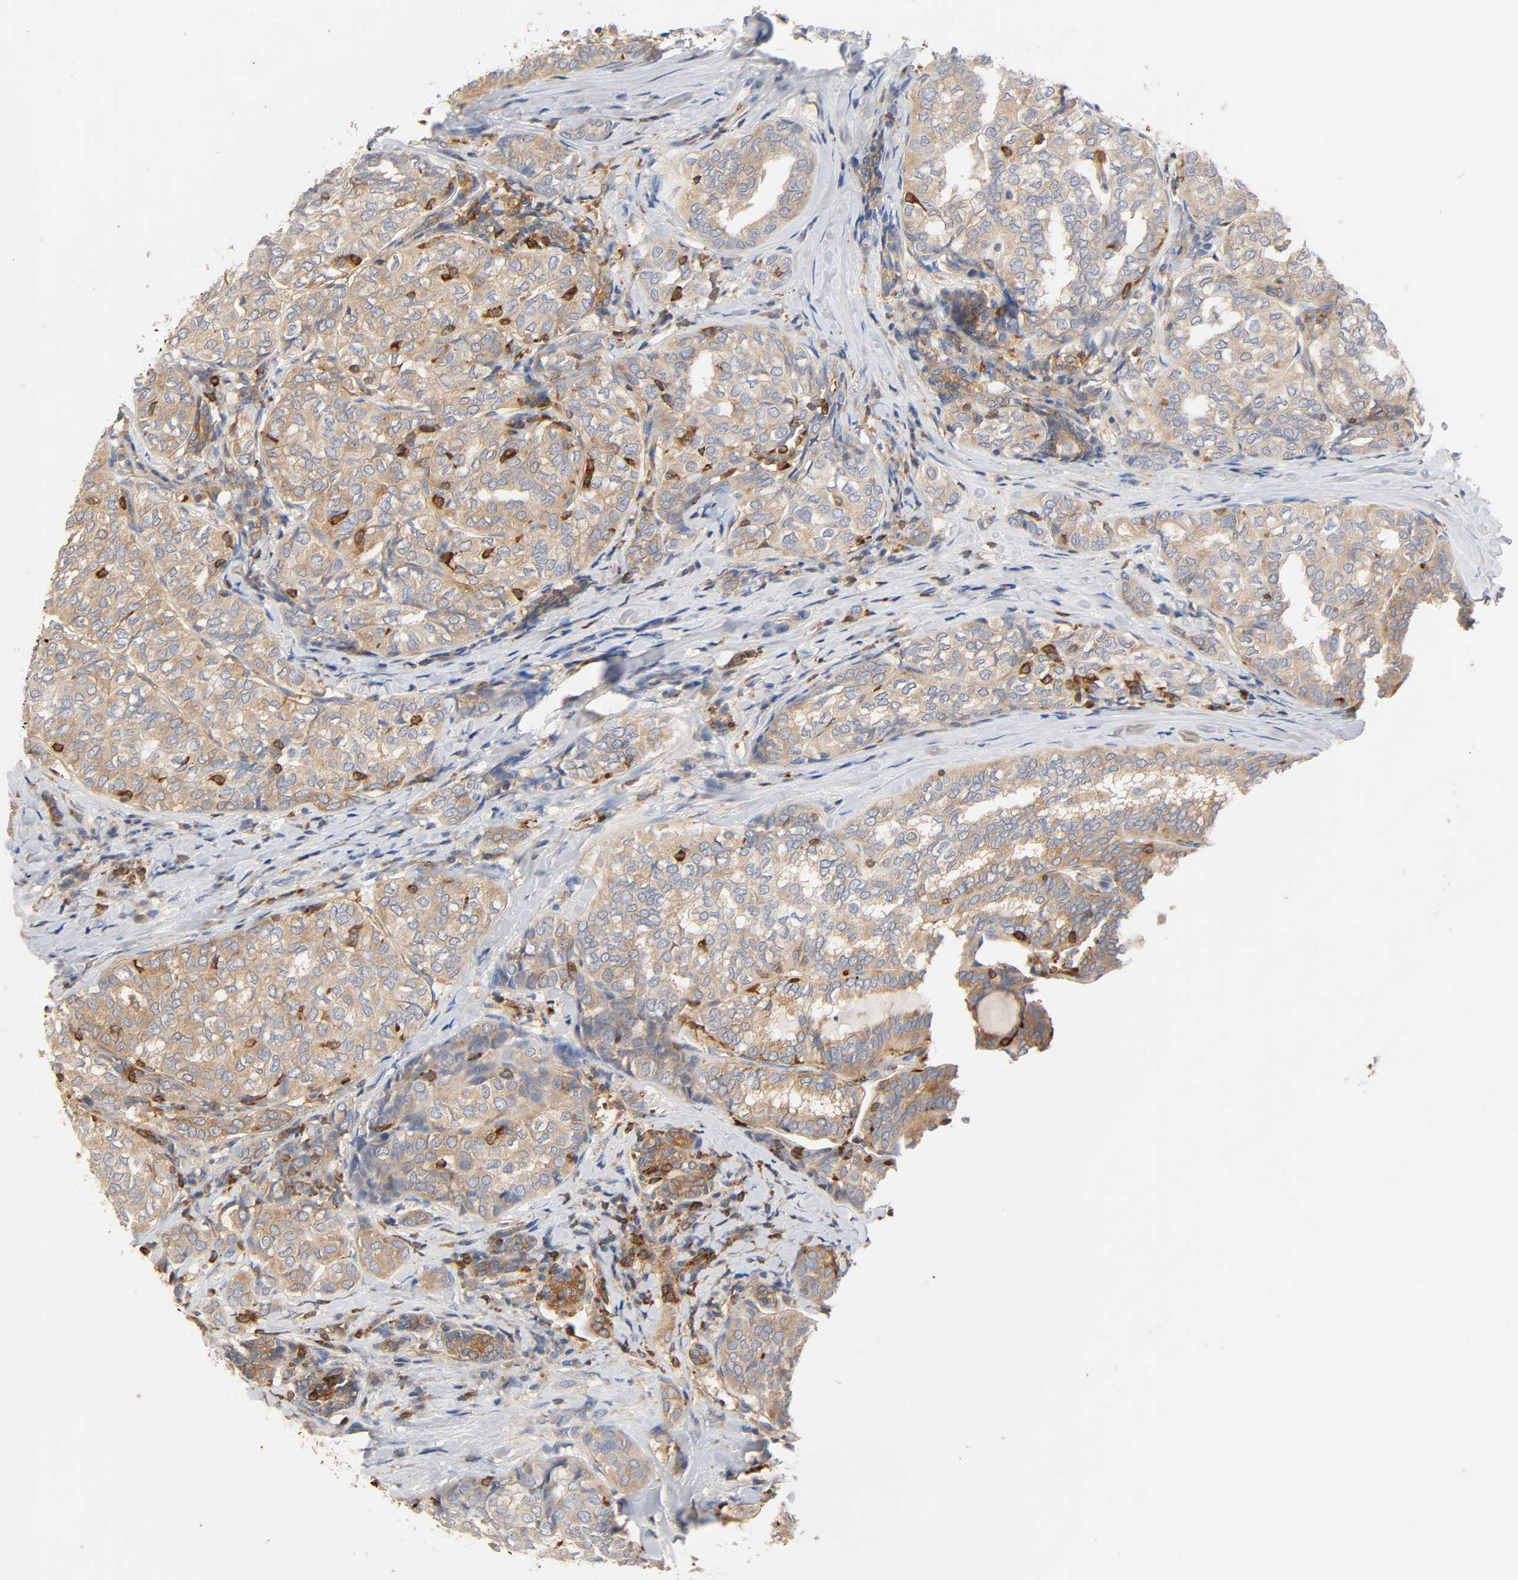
{"staining": {"intensity": "moderate", "quantity": ">75%", "location": "cytoplasmic/membranous"}, "tissue": "thyroid cancer", "cell_type": "Tumor cells", "image_type": "cancer", "snomed": [{"axis": "morphology", "description": "Papillary adenocarcinoma, NOS"}, {"axis": "topography", "description": "Thyroid gland"}], "caption": "IHC photomicrograph of neoplastic tissue: thyroid cancer (papillary adenocarcinoma) stained using immunohistochemistry exhibits medium levels of moderate protein expression localized specifically in the cytoplasmic/membranous of tumor cells, appearing as a cytoplasmic/membranous brown color.", "gene": "BIN1", "patient": {"sex": "female", "age": 30}}